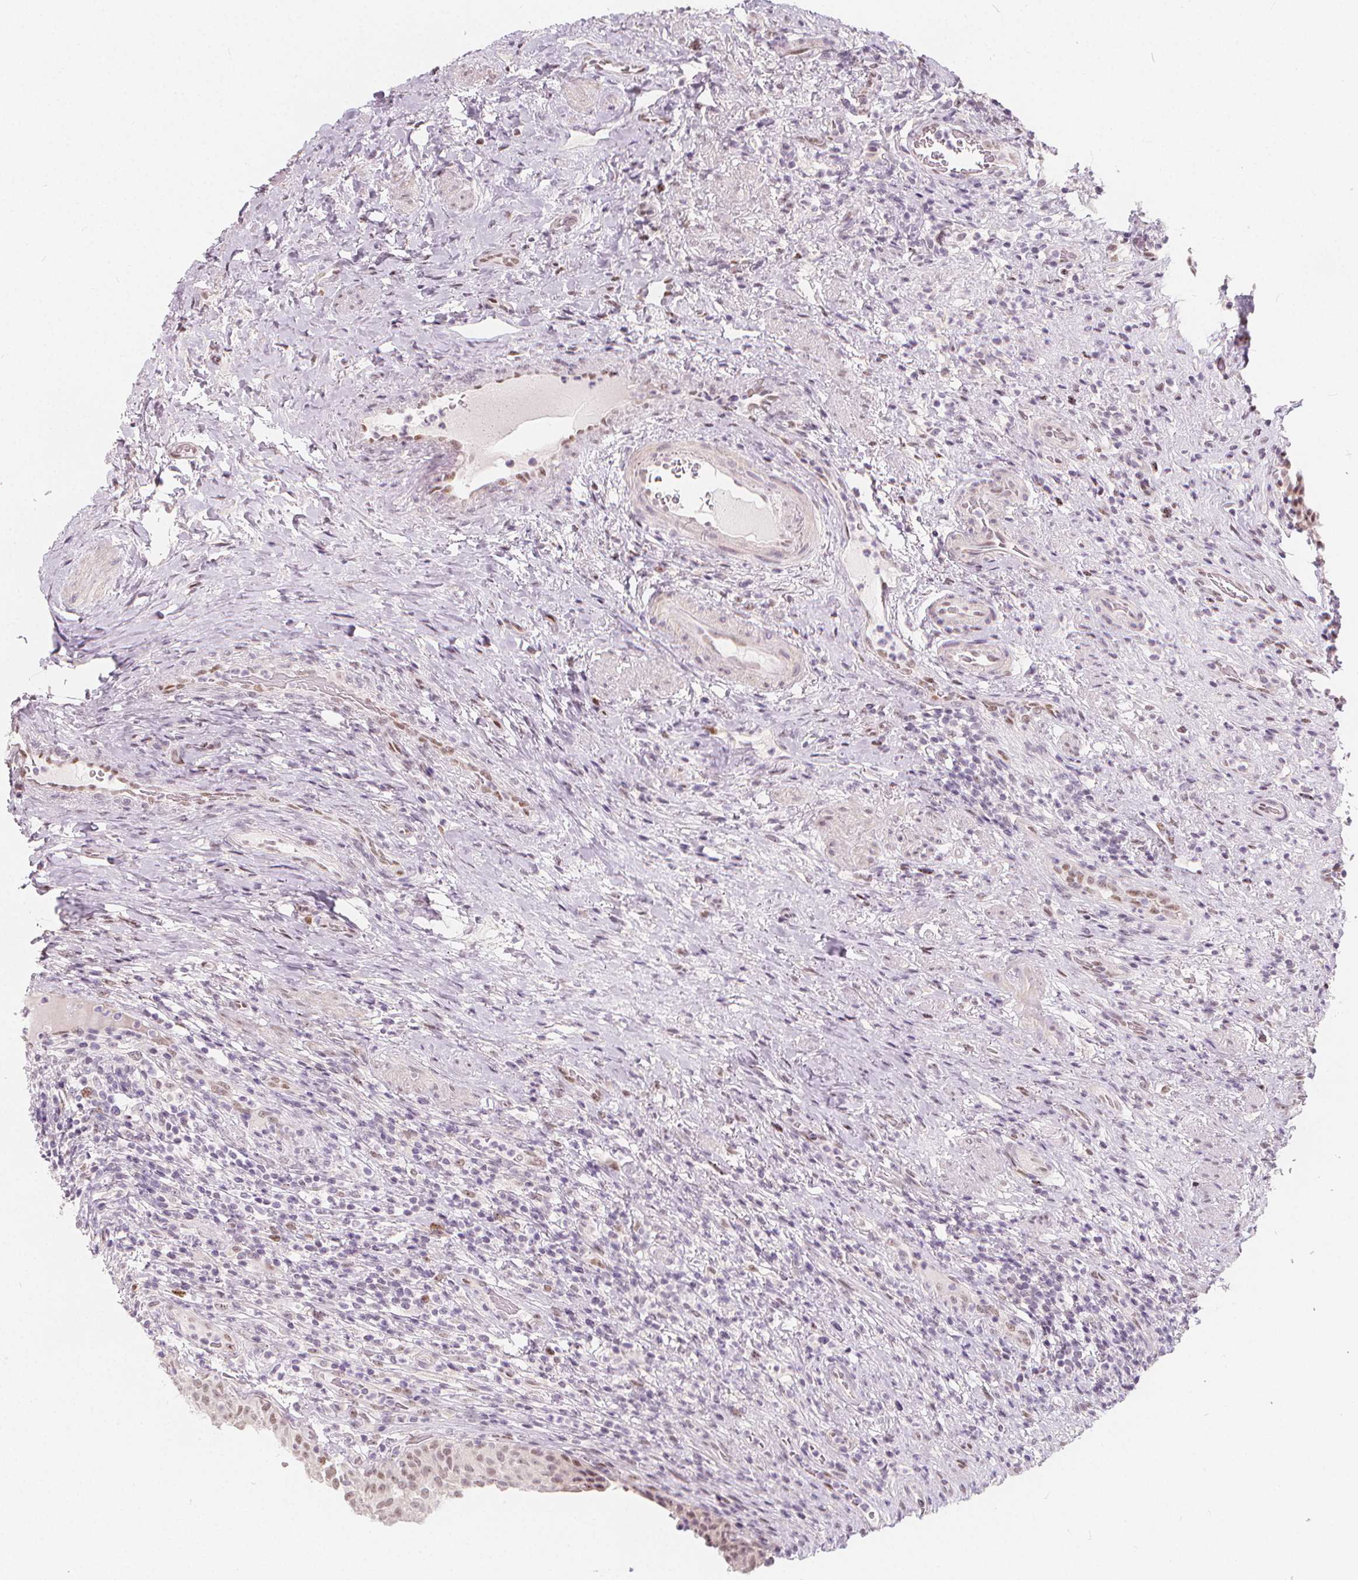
{"staining": {"intensity": "weak", "quantity": ">75%", "location": "cytoplasmic/membranous"}, "tissue": "urinary bladder", "cell_type": "Urothelial cells", "image_type": "normal", "snomed": [{"axis": "morphology", "description": "Normal tissue, NOS"}, {"axis": "topography", "description": "Urinary bladder"}, {"axis": "topography", "description": "Peripheral nerve tissue"}], "caption": "Brown immunohistochemical staining in unremarkable human urinary bladder reveals weak cytoplasmic/membranous staining in approximately >75% of urothelial cells.", "gene": "DRC3", "patient": {"sex": "male", "age": 66}}